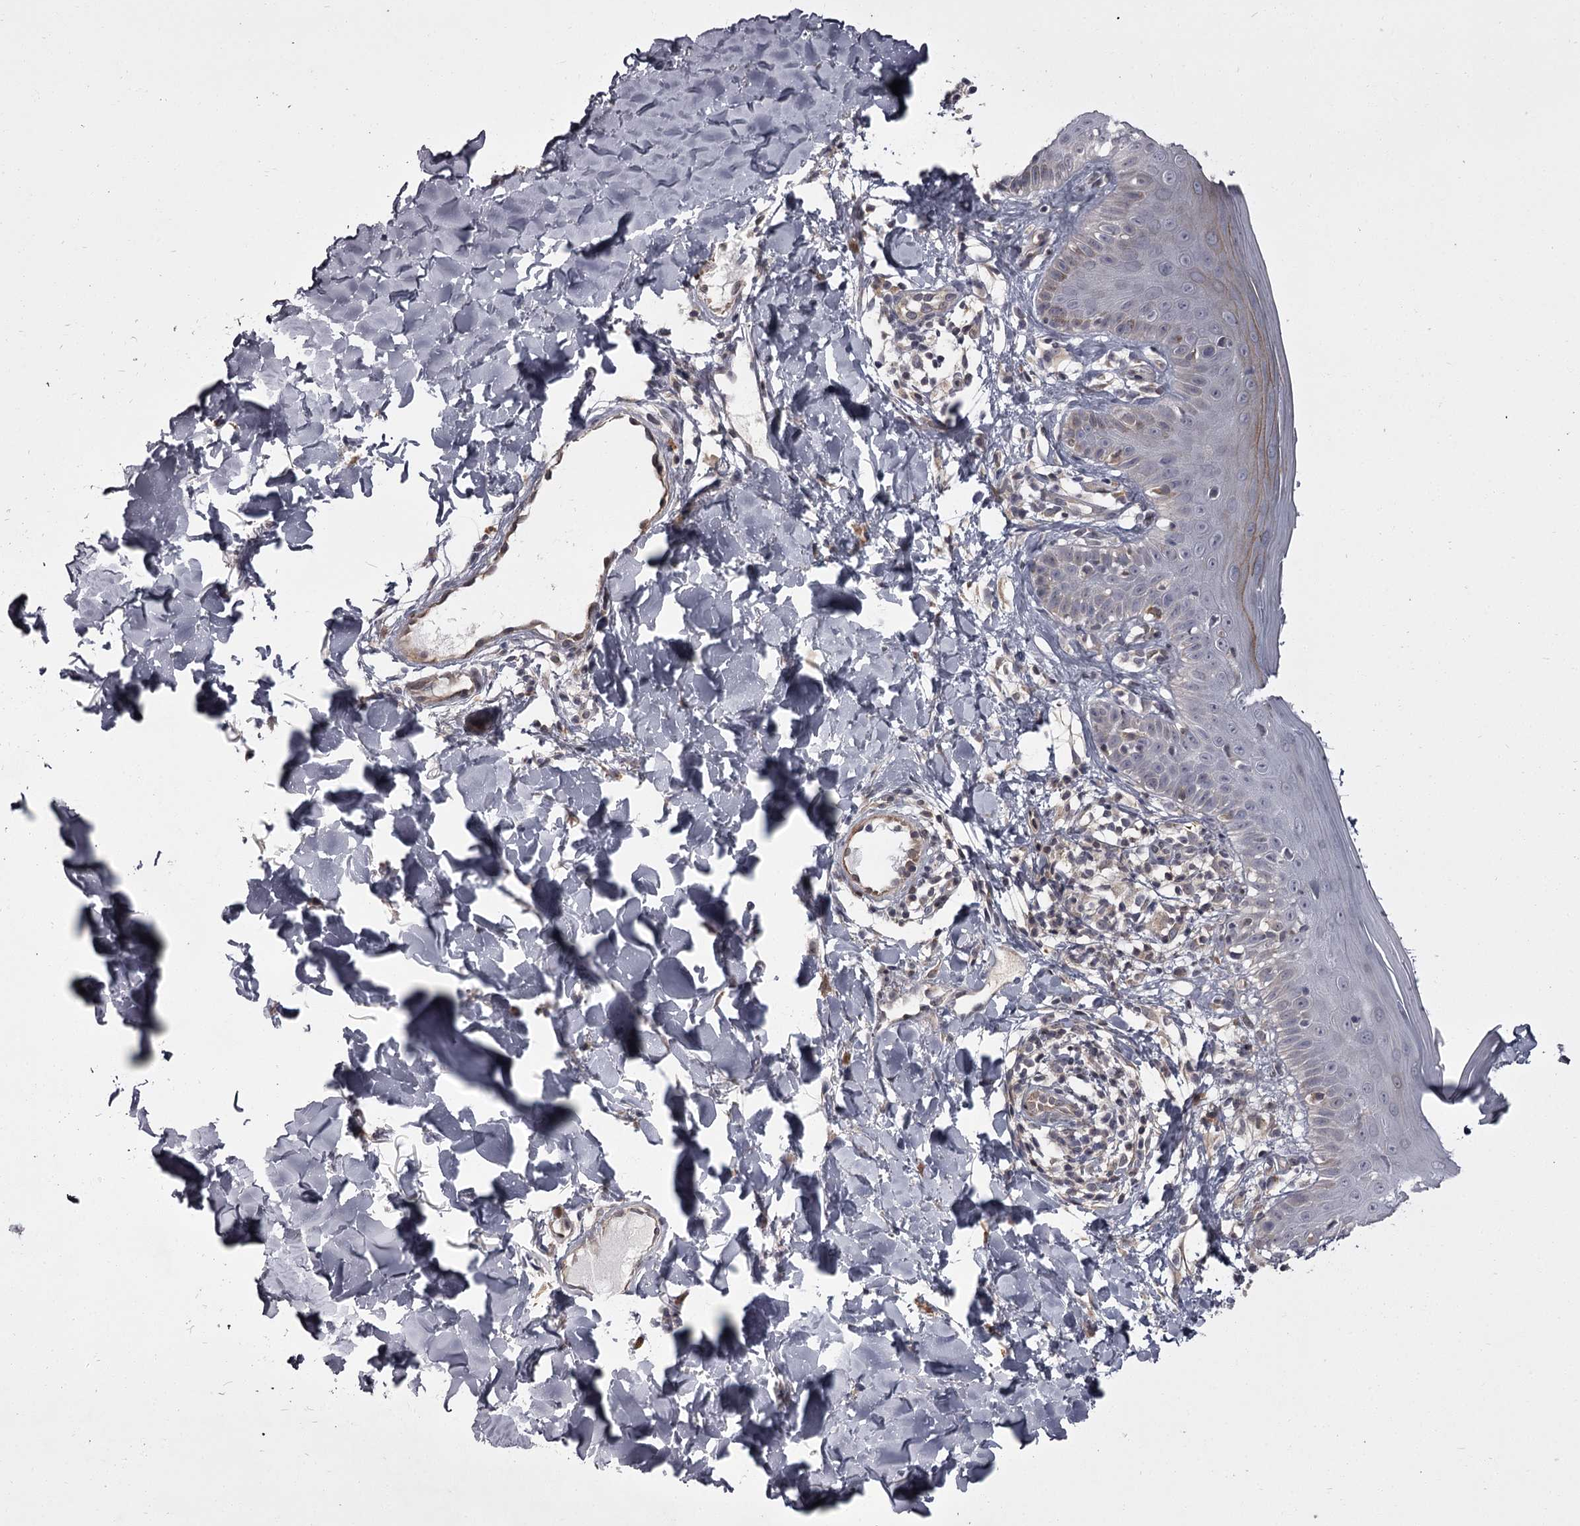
{"staining": {"intensity": "negative", "quantity": "none", "location": "none"}, "tissue": "skin", "cell_type": "Fibroblasts", "image_type": "normal", "snomed": [{"axis": "morphology", "description": "Normal tissue, NOS"}, {"axis": "topography", "description": "Skin"}], "caption": "Fibroblasts show no significant positivity in benign skin.", "gene": "CCDC92", "patient": {"sex": "male", "age": 52}}